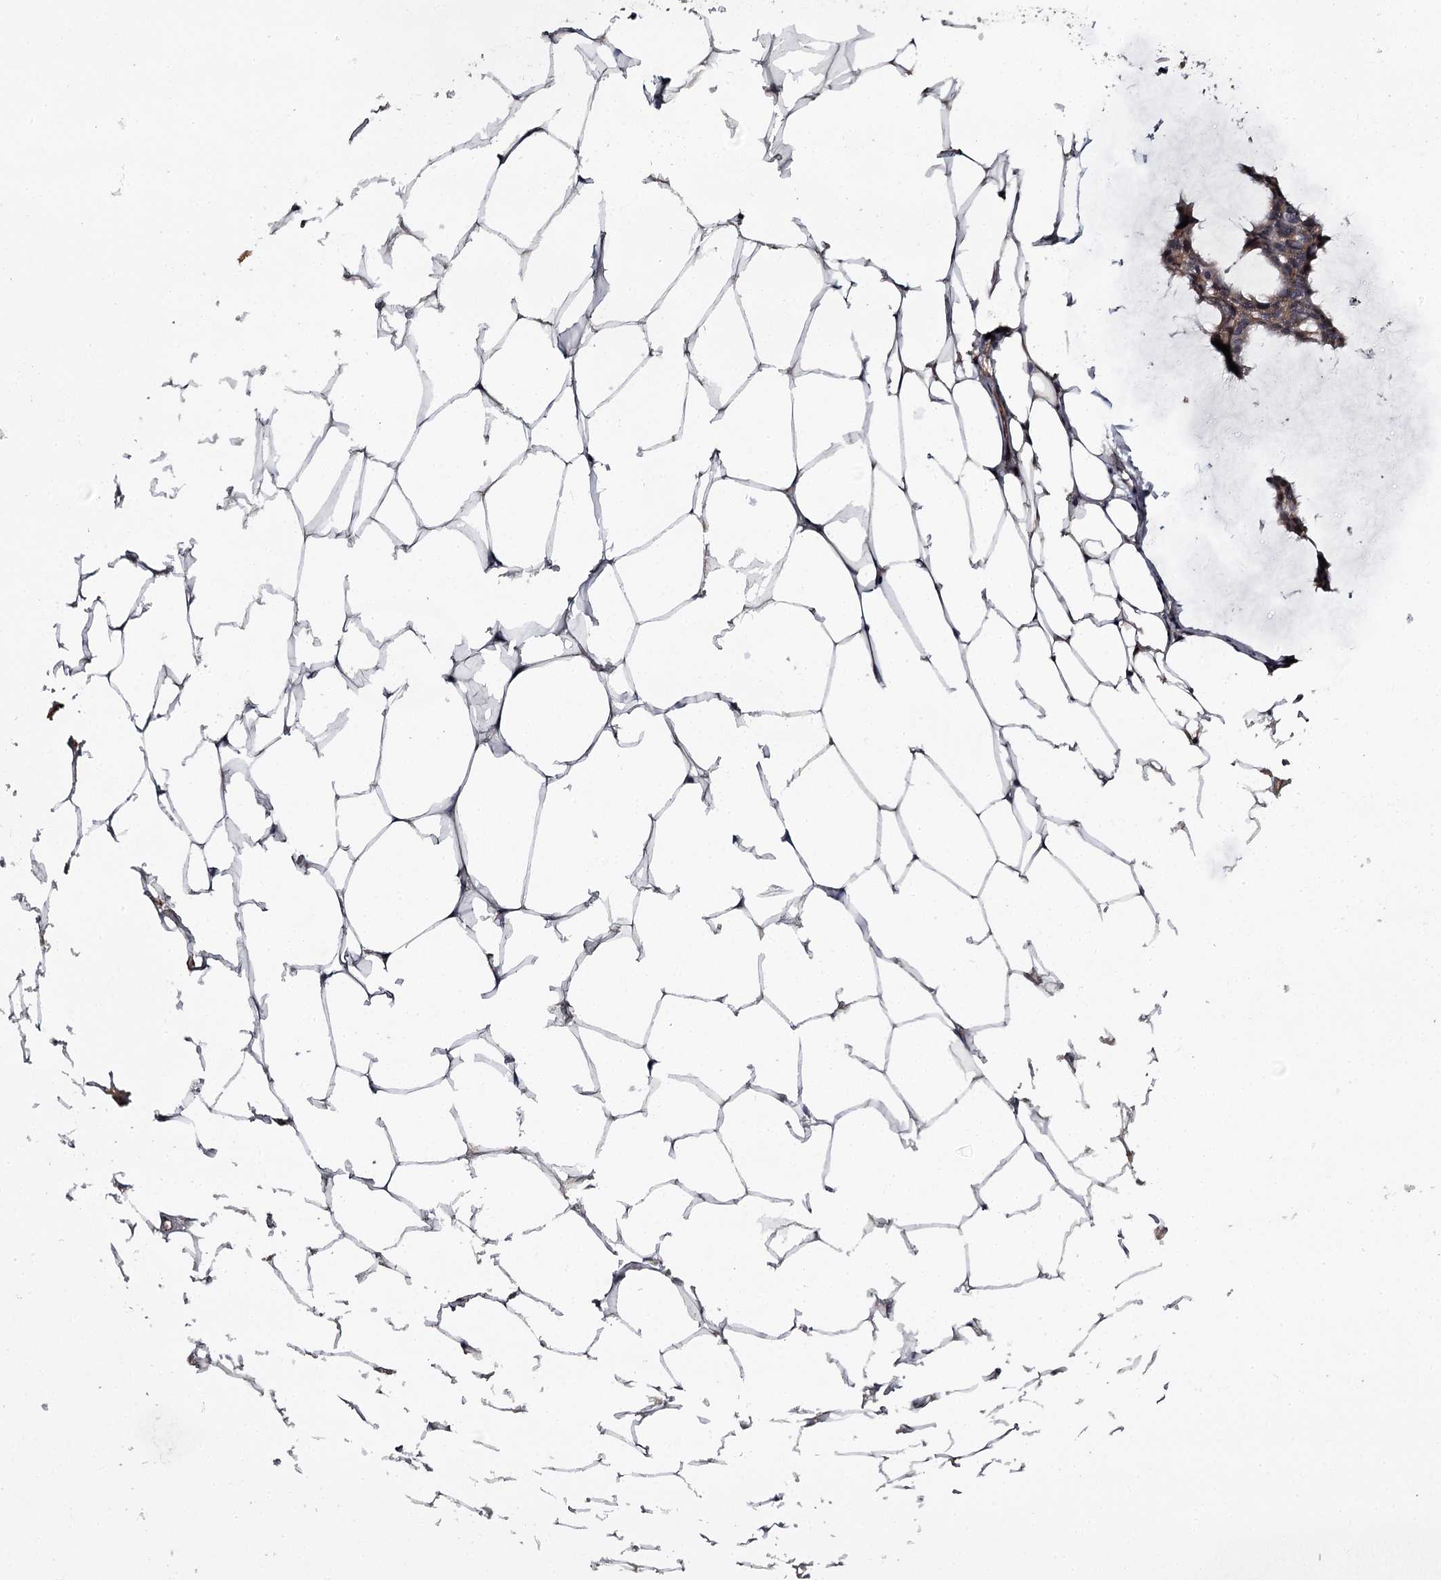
{"staining": {"intensity": "moderate", "quantity": ">75%", "location": "cytoplasmic/membranous"}, "tissue": "breast cancer", "cell_type": "Tumor cells", "image_type": "cancer", "snomed": [{"axis": "morphology", "description": "Duct carcinoma"}, {"axis": "topography", "description": "Breast"}], "caption": "A brown stain shows moderate cytoplasmic/membranous expression of a protein in breast cancer (infiltrating ductal carcinoma) tumor cells. (Stains: DAB in brown, nuclei in blue, Microscopy: brightfield microscopy at high magnification).", "gene": "CWF19L2", "patient": {"sex": "female", "age": 93}}